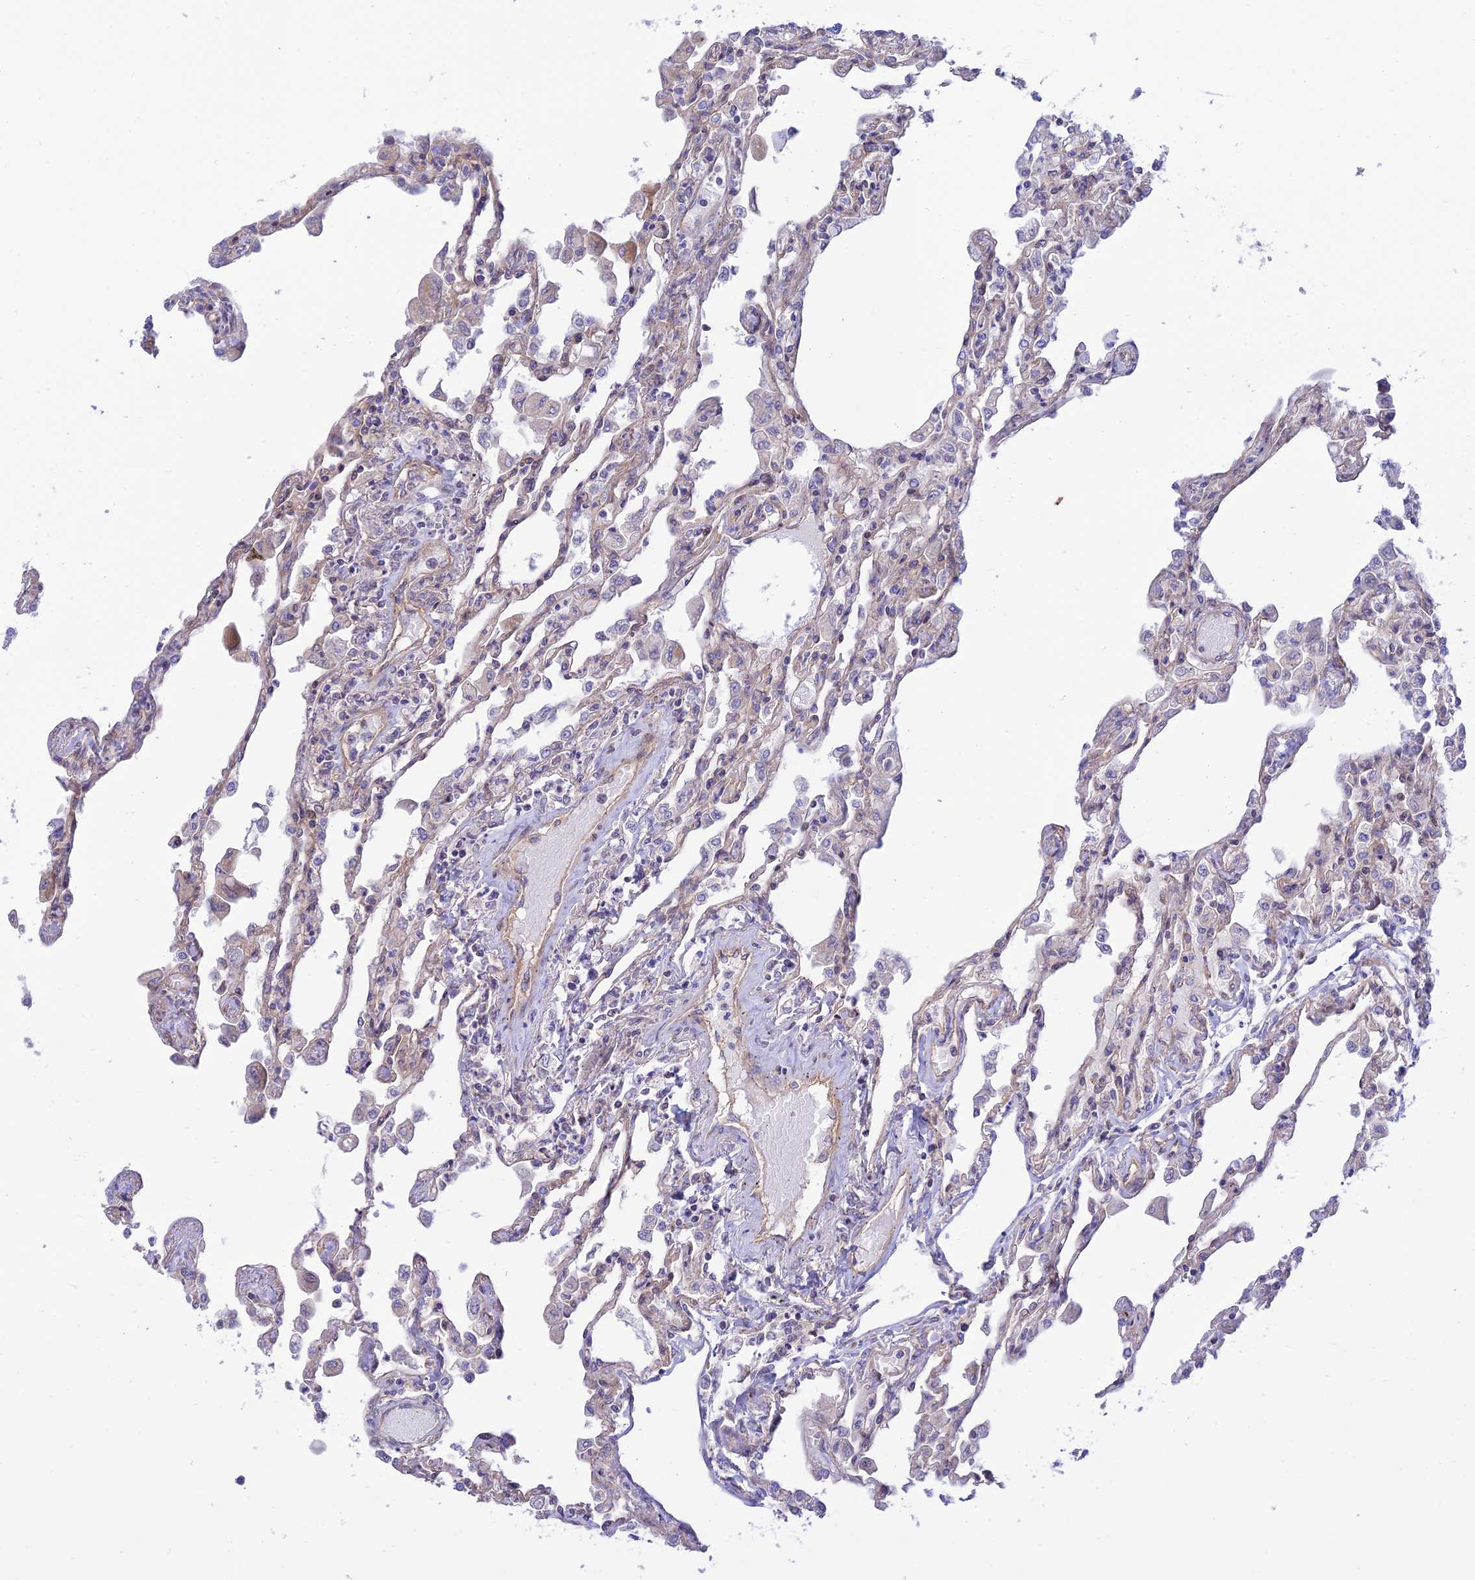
{"staining": {"intensity": "negative", "quantity": "none", "location": "none"}, "tissue": "lung", "cell_type": "Alveolar cells", "image_type": "normal", "snomed": [{"axis": "morphology", "description": "Normal tissue, NOS"}, {"axis": "topography", "description": "Bronchus"}, {"axis": "topography", "description": "Lung"}], "caption": "Image shows no significant protein expression in alveolar cells of normal lung.", "gene": "KCNAB1", "patient": {"sex": "female", "age": 49}}